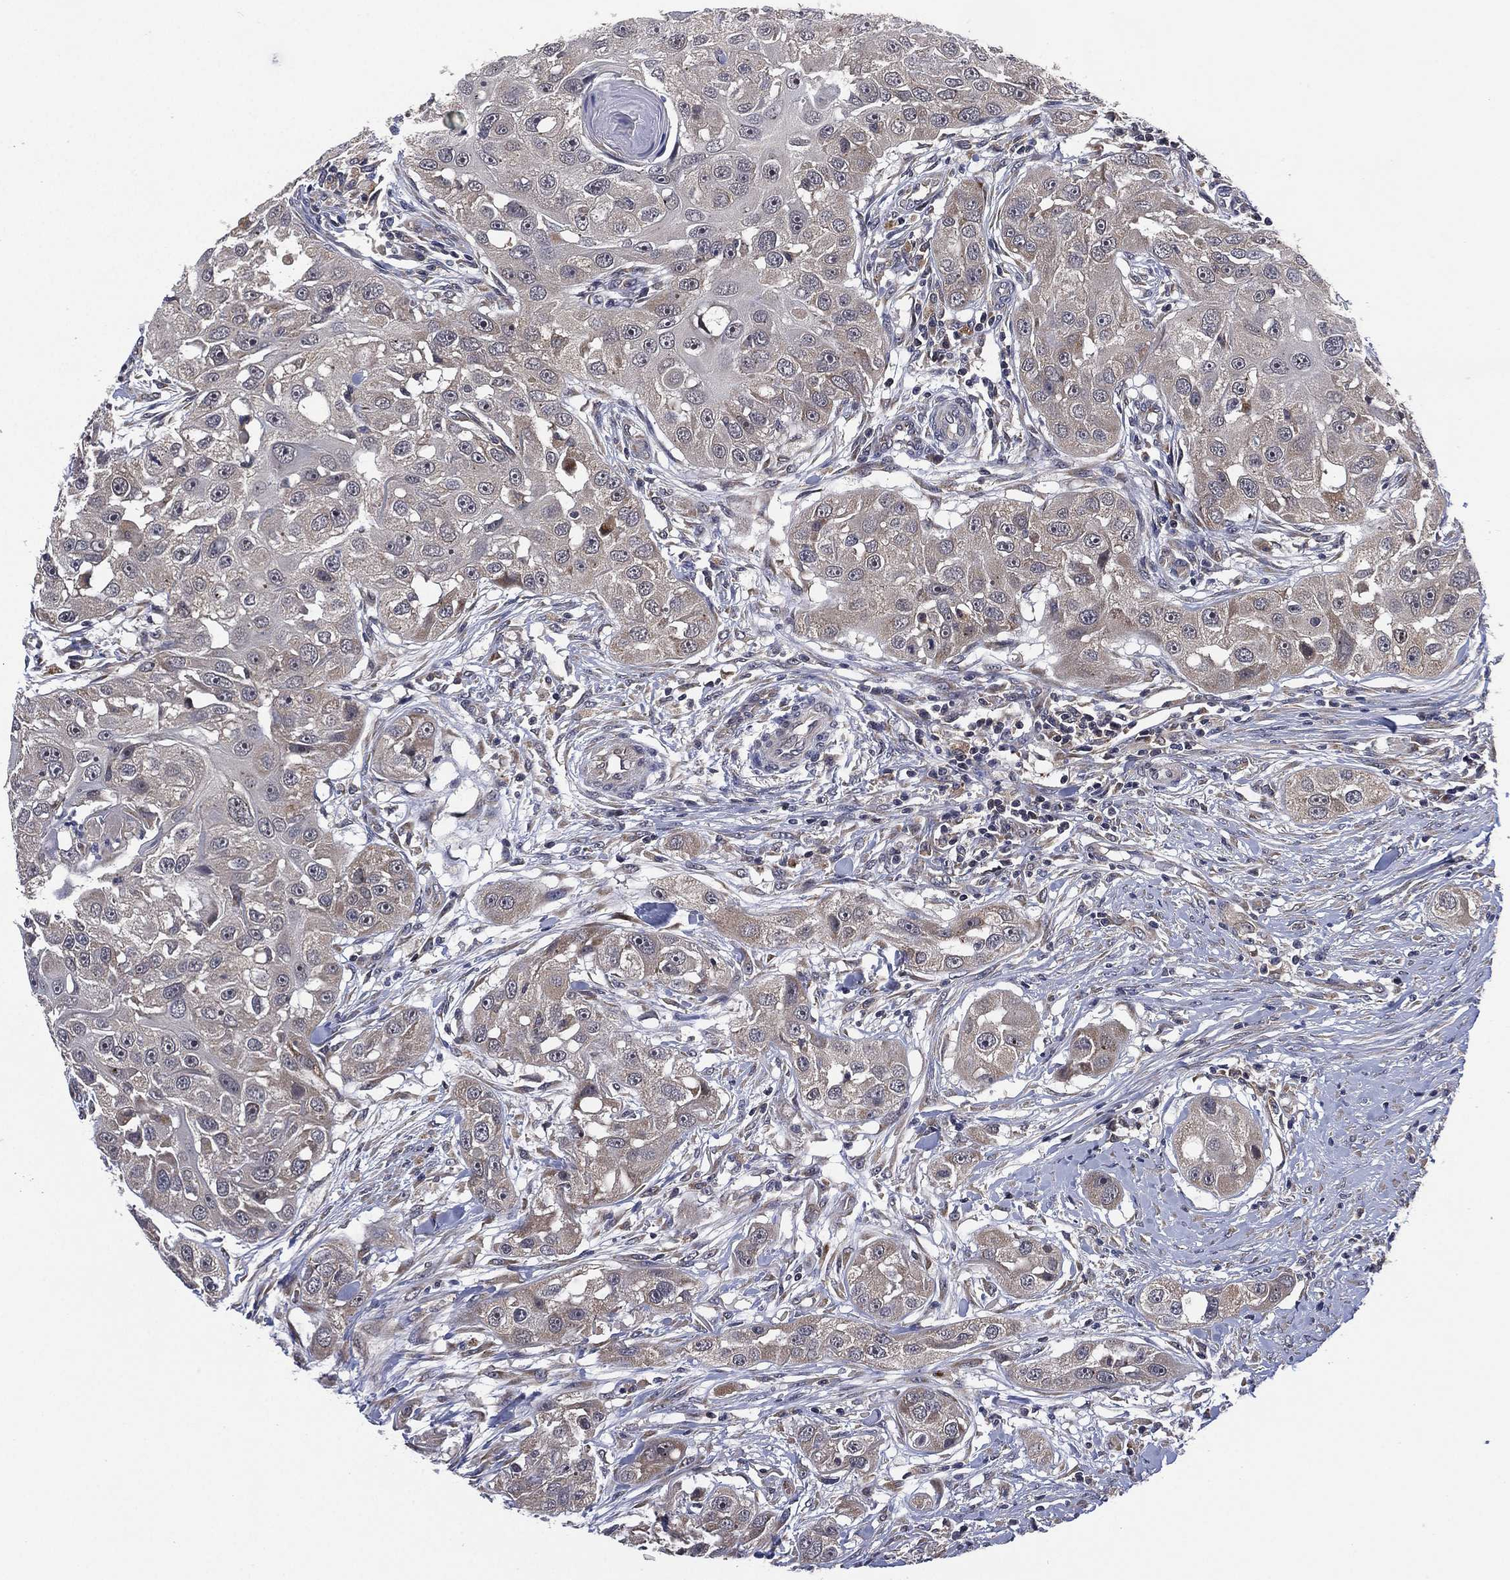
{"staining": {"intensity": "negative", "quantity": "none", "location": "none"}, "tissue": "head and neck cancer", "cell_type": "Tumor cells", "image_type": "cancer", "snomed": [{"axis": "morphology", "description": "Squamous cell carcinoma, NOS"}, {"axis": "topography", "description": "Head-Neck"}], "caption": "There is no significant positivity in tumor cells of head and neck cancer (squamous cell carcinoma). (Brightfield microscopy of DAB (3,3'-diaminobenzidine) immunohistochemistry (IHC) at high magnification).", "gene": "SELENOO", "patient": {"sex": "male", "age": 51}}